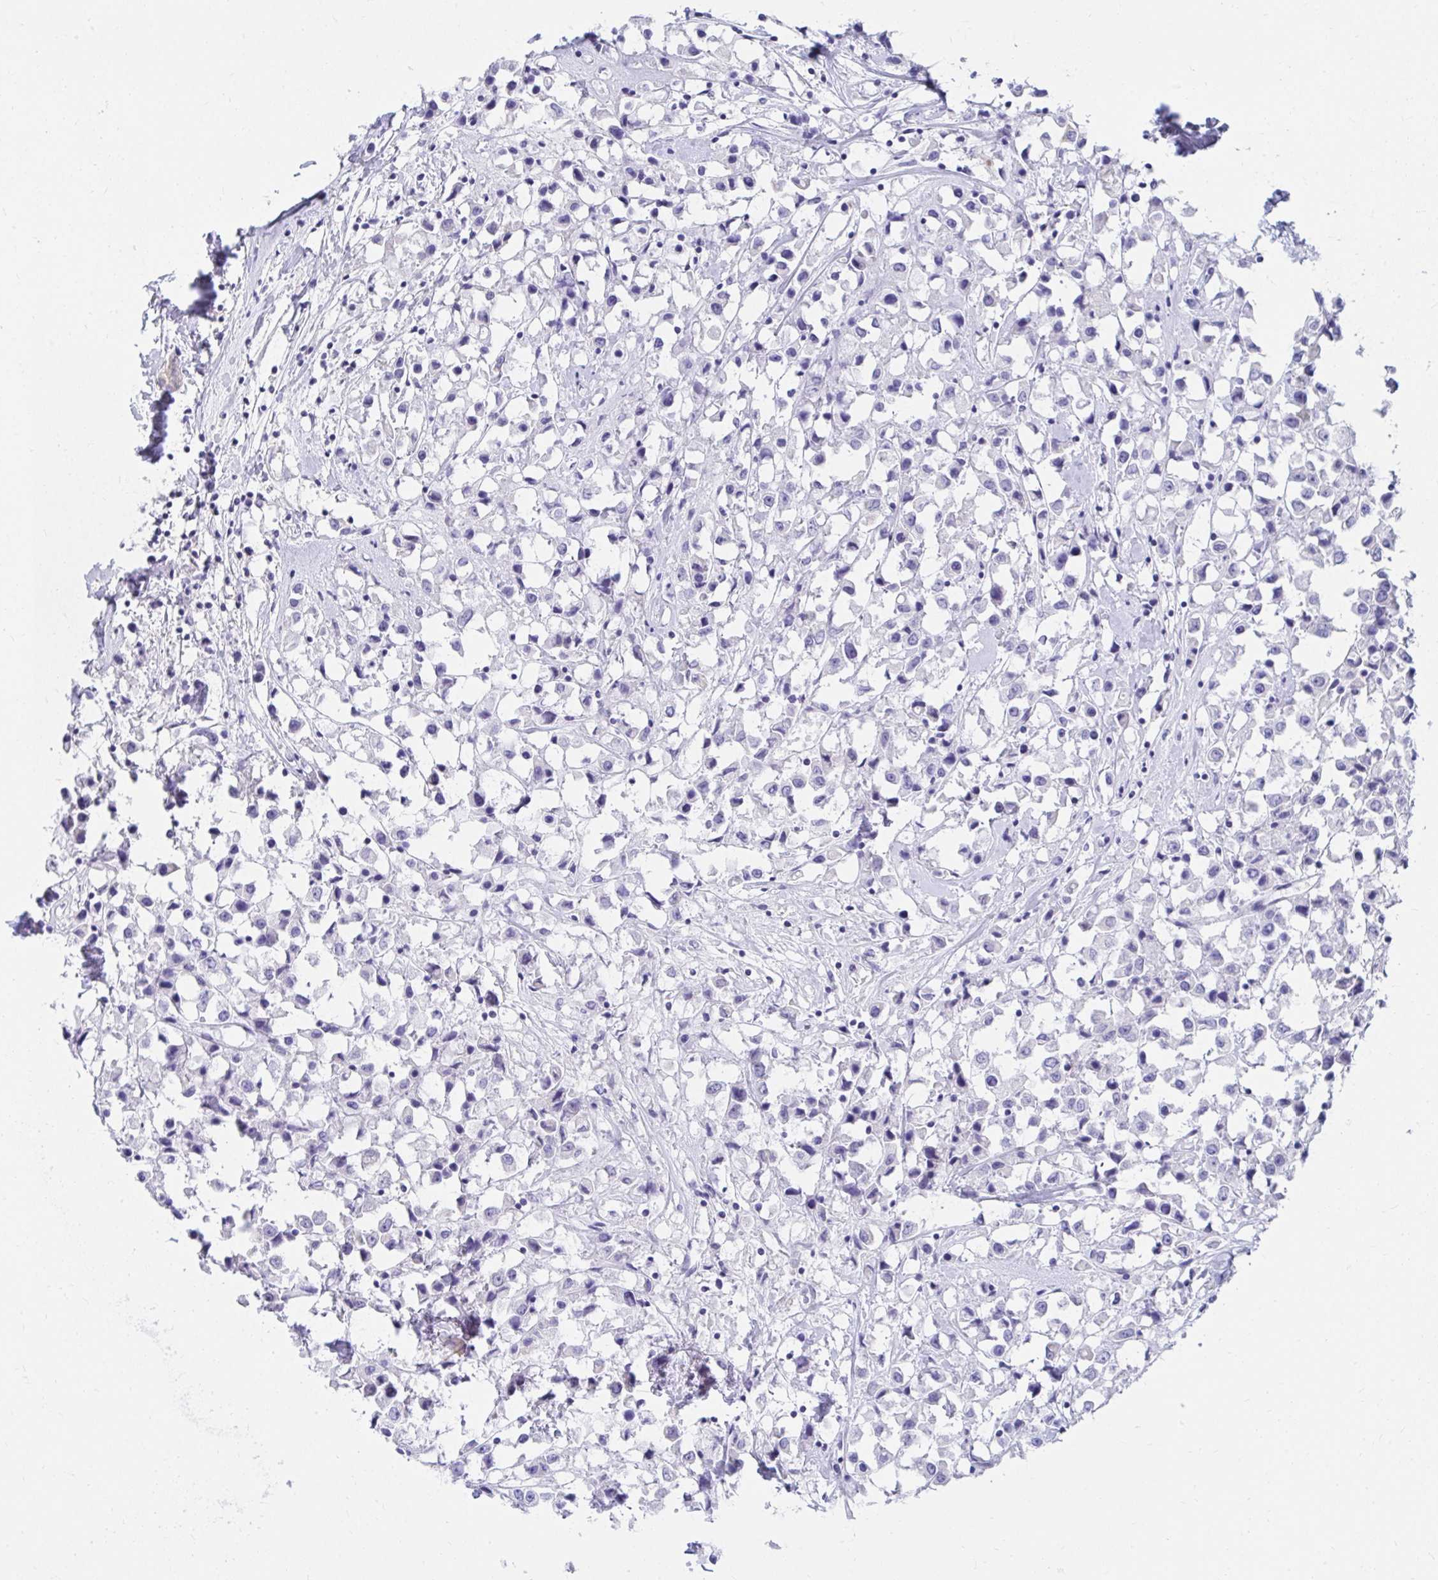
{"staining": {"intensity": "negative", "quantity": "none", "location": "none"}, "tissue": "breast cancer", "cell_type": "Tumor cells", "image_type": "cancer", "snomed": [{"axis": "morphology", "description": "Duct carcinoma"}, {"axis": "topography", "description": "Breast"}], "caption": "Tumor cells are negative for brown protein staining in breast cancer. (Stains: DAB (3,3'-diaminobenzidine) IHC with hematoxylin counter stain, Microscopy: brightfield microscopy at high magnification).", "gene": "C19orf81", "patient": {"sex": "female", "age": 61}}